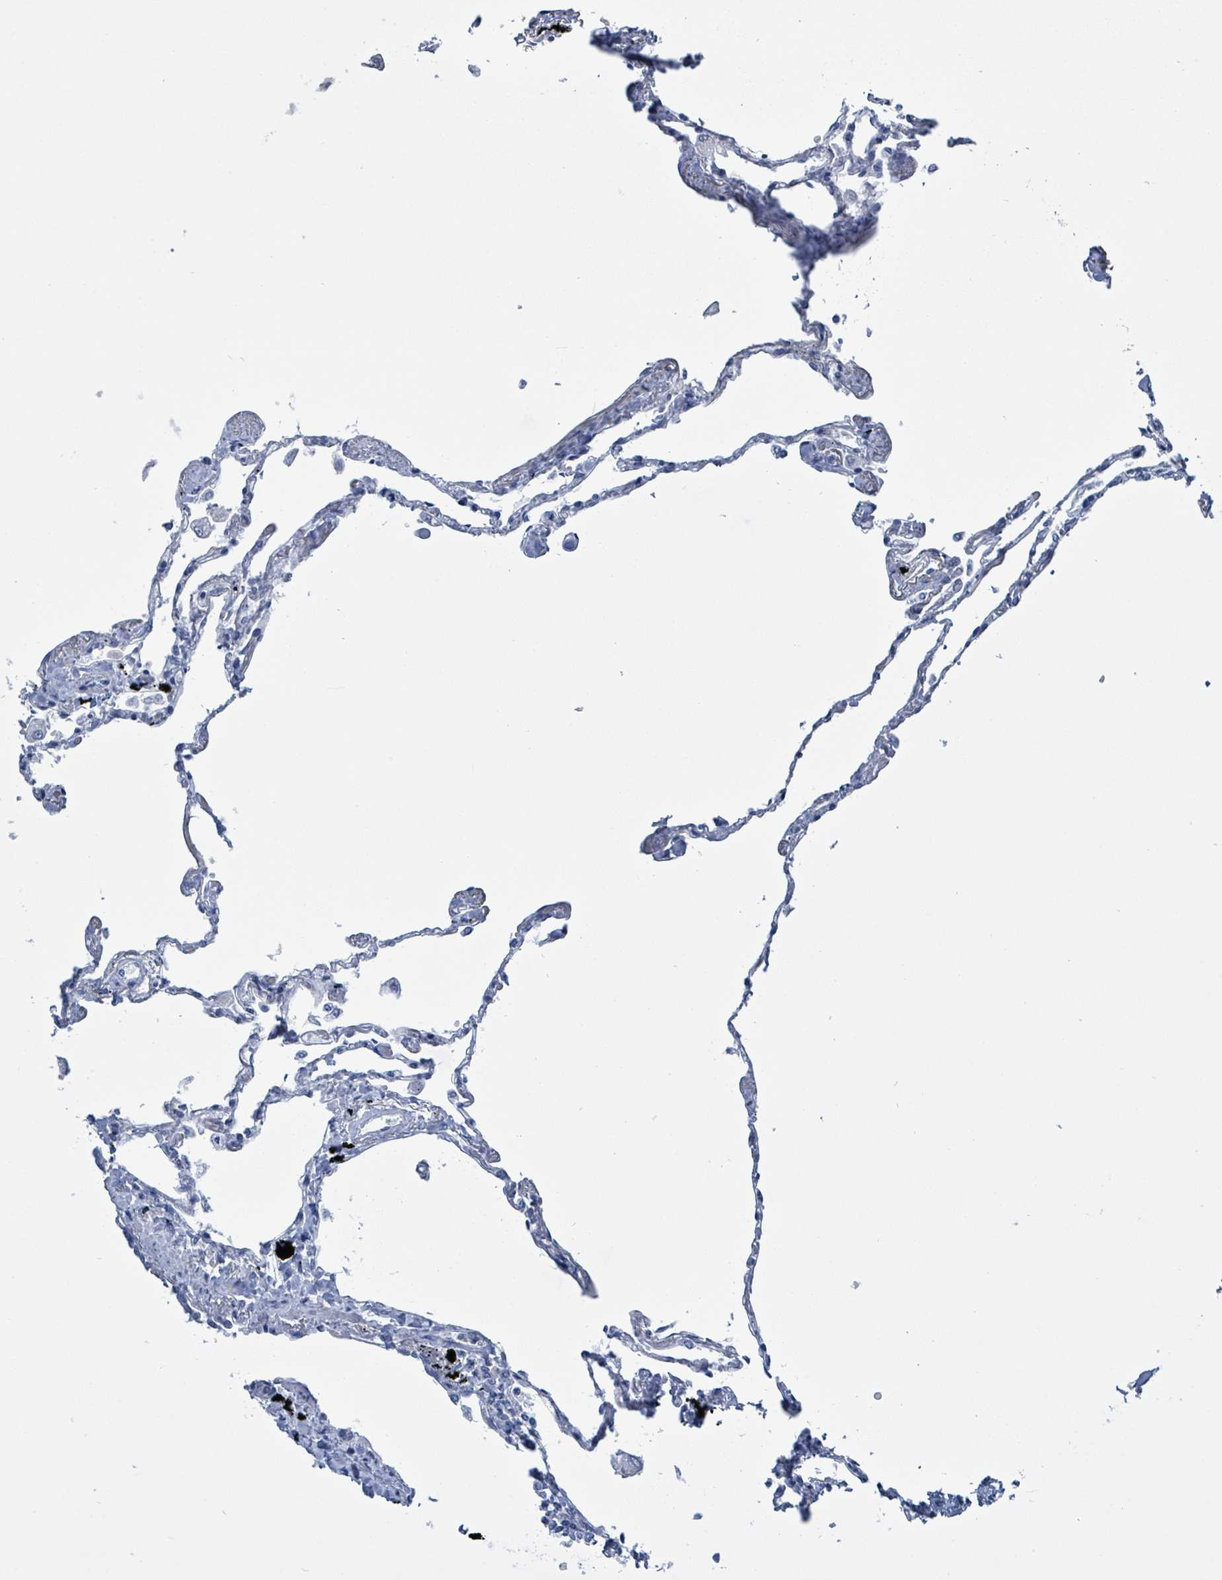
{"staining": {"intensity": "negative", "quantity": "none", "location": "none"}, "tissue": "lung", "cell_type": "Alveolar cells", "image_type": "normal", "snomed": [{"axis": "morphology", "description": "Normal tissue, NOS"}, {"axis": "topography", "description": "Lung"}], "caption": "The photomicrograph displays no significant expression in alveolar cells of lung.", "gene": "DGKZ", "patient": {"sex": "female", "age": 67}}